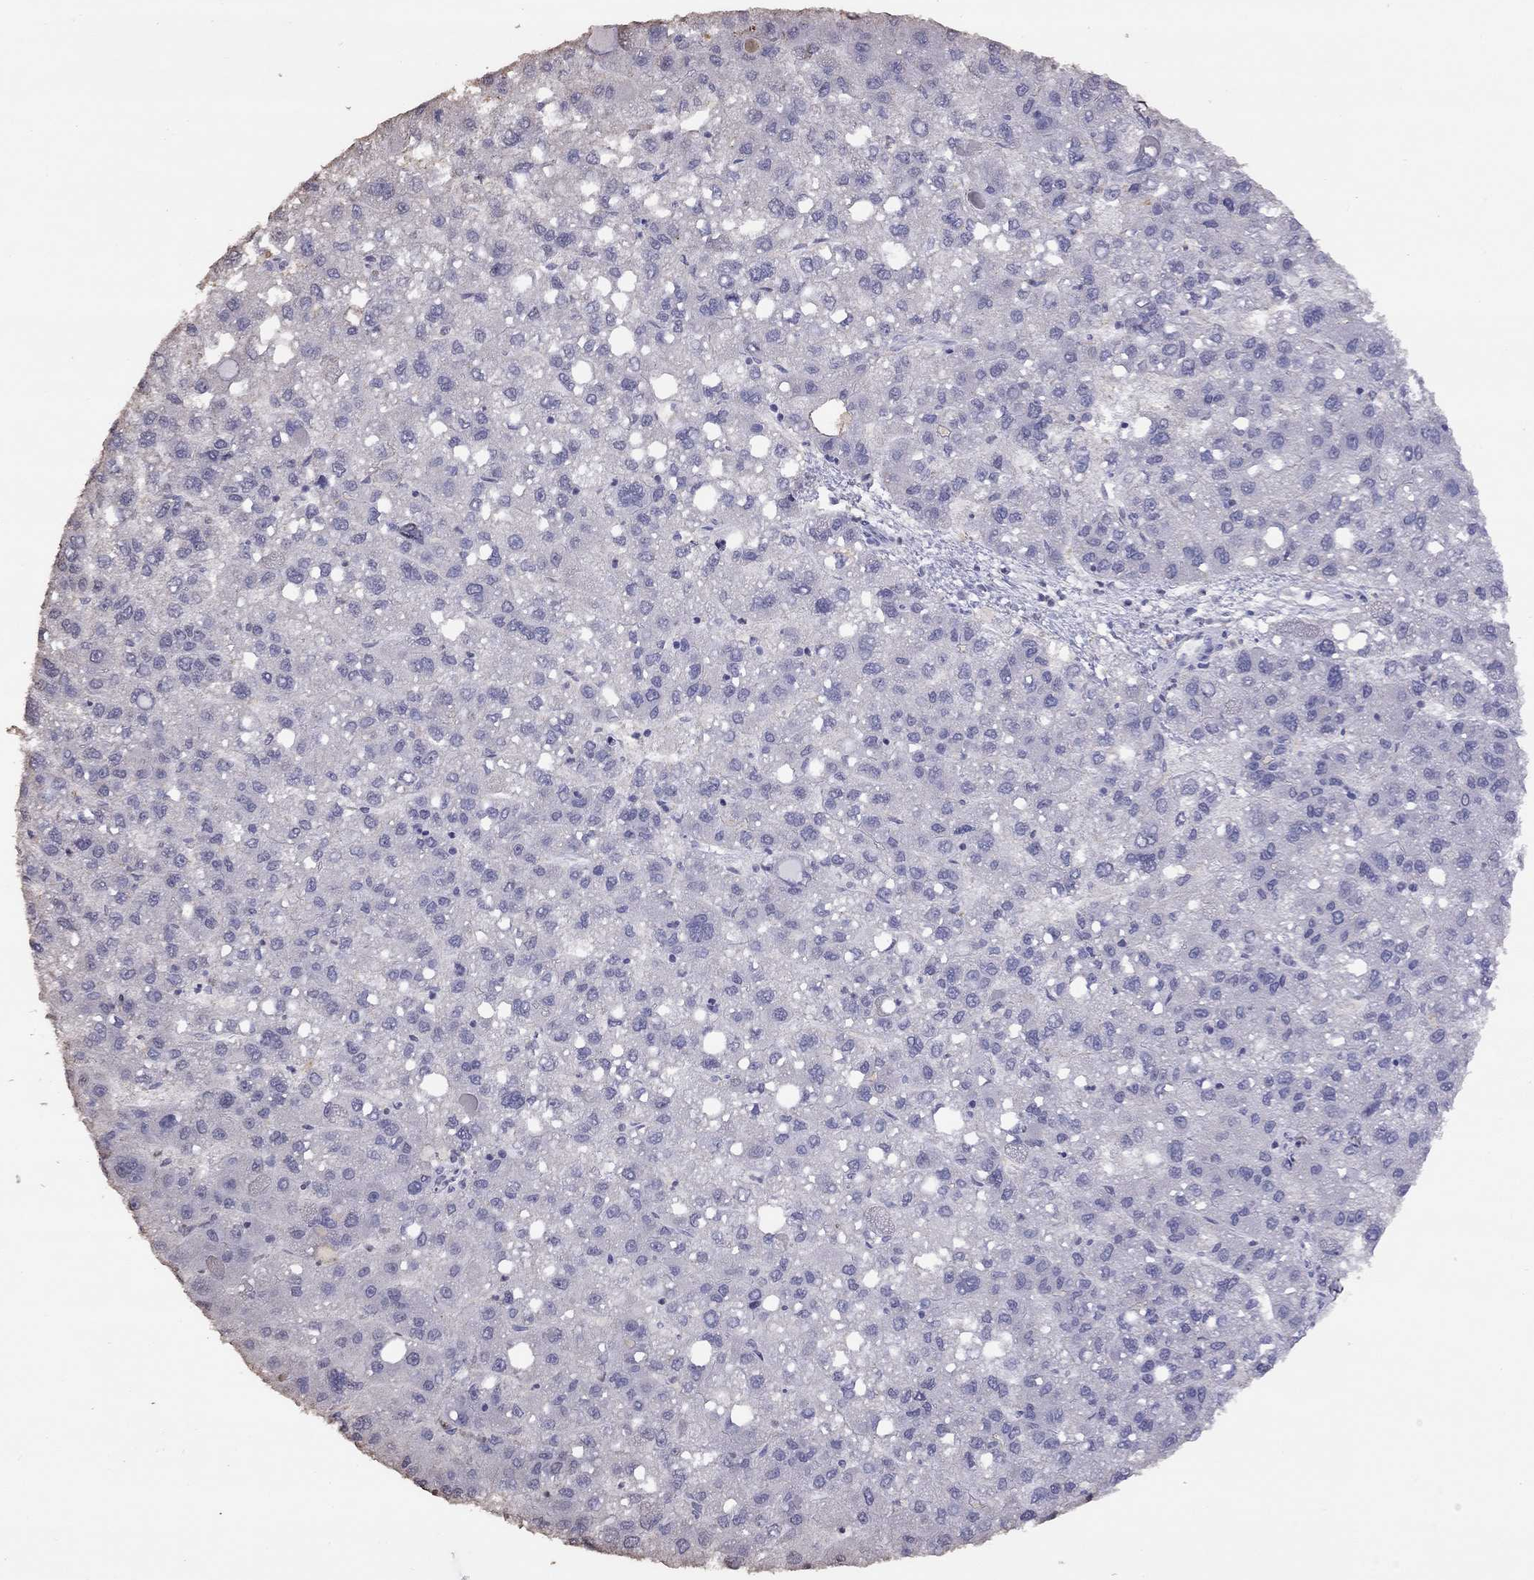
{"staining": {"intensity": "negative", "quantity": "none", "location": "none"}, "tissue": "liver cancer", "cell_type": "Tumor cells", "image_type": "cancer", "snomed": [{"axis": "morphology", "description": "Carcinoma, Hepatocellular, NOS"}, {"axis": "topography", "description": "Liver"}], "caption": "A high-resolution micrograph shows IHC staining of liver hepatocellular carcinoma, which shows no significant positivity in tumor cells.", "gene": "SUN3", "patient": {"sex": "female", "age": 82}}